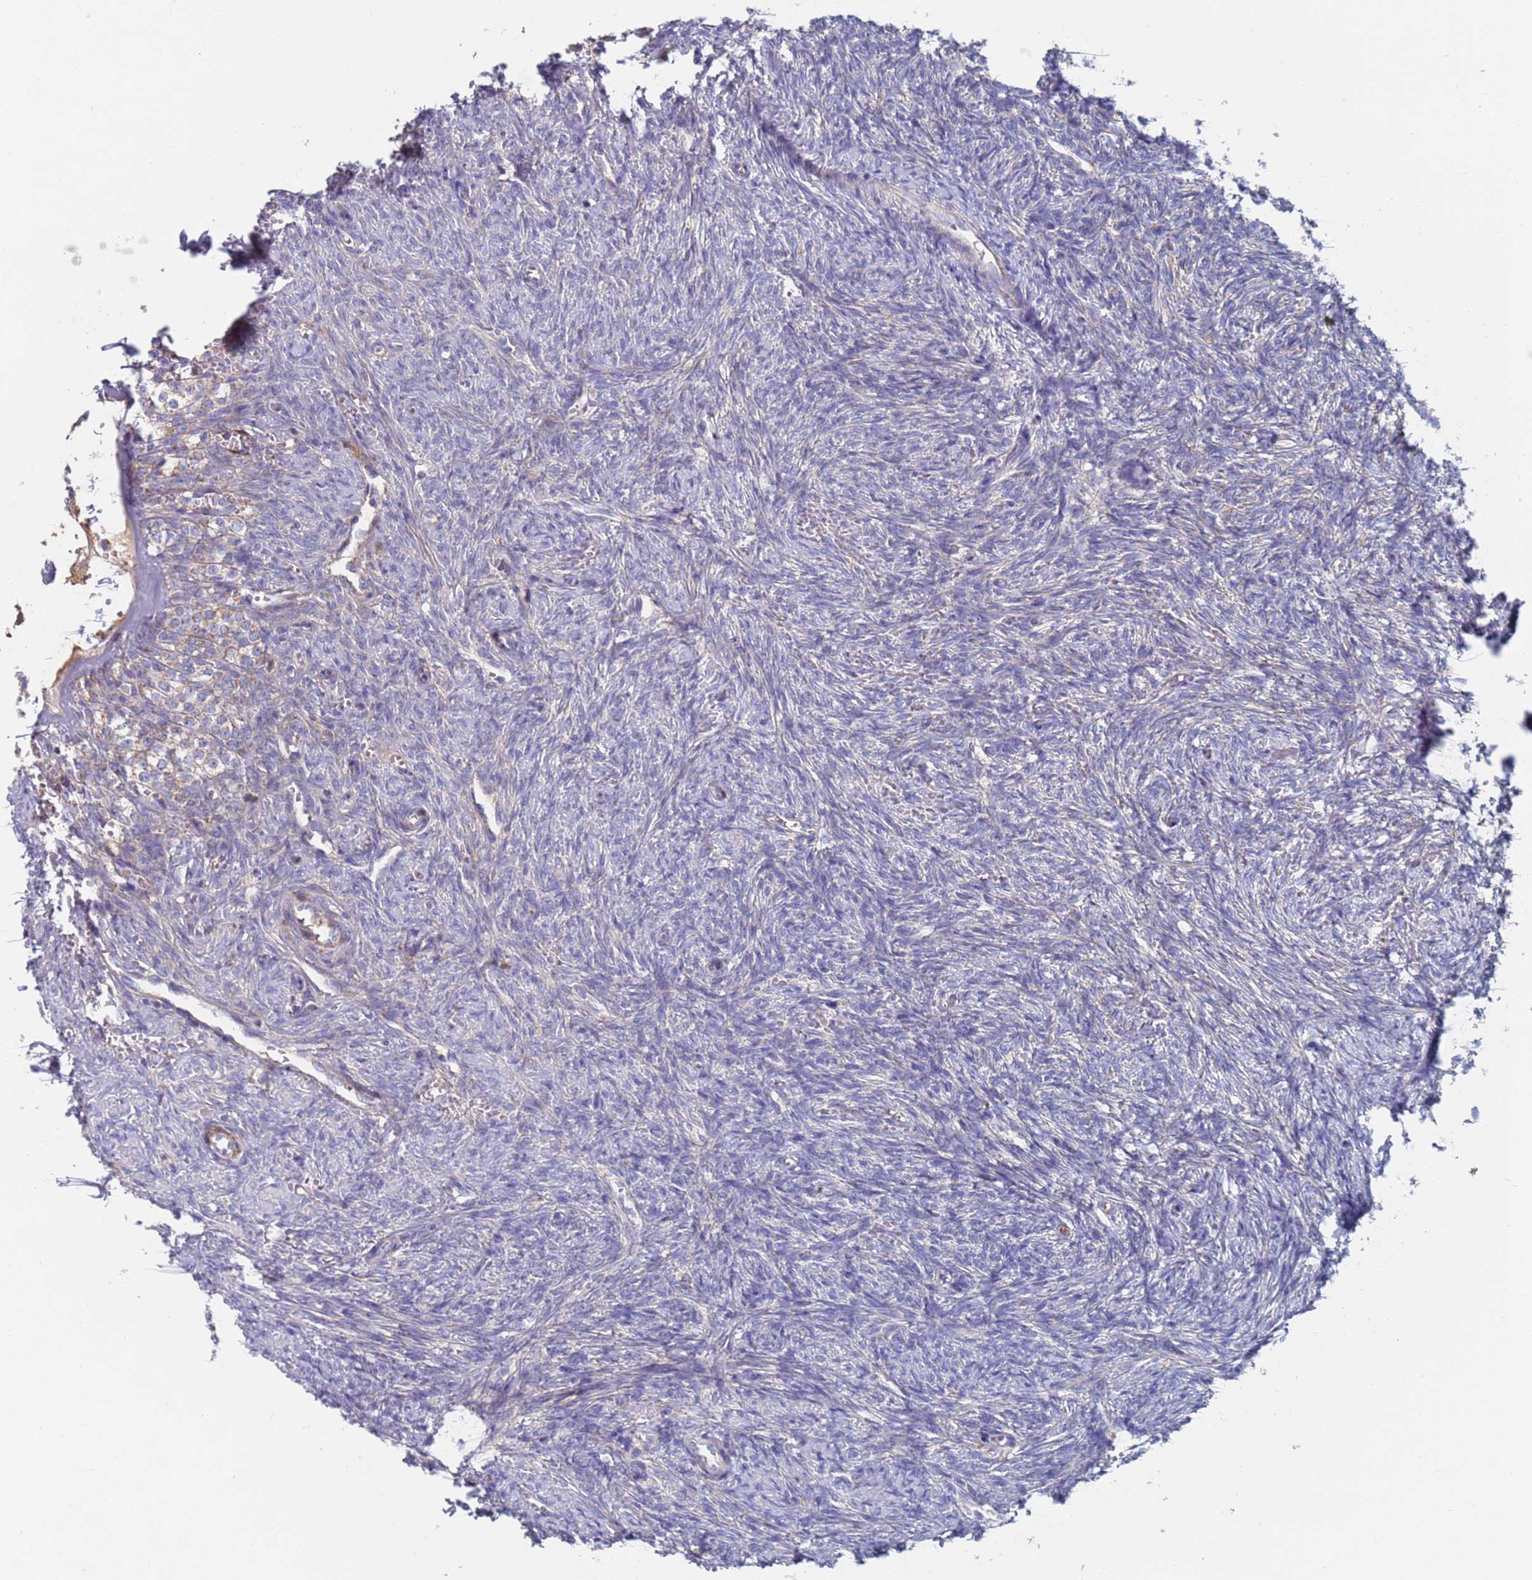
{"staining": {"intensity": "weak", "quantity": "<25%", "location": "cytoplasmic/membranous"}, "tissue": "ovary", "cell_type": "Ovarian stroma cells", "image_type": "normal", "snomed": [{"axis": "morphology", "description": "Normal tissue, NOS"}, {"axis": "topography", "description": "Ovary"}], "caption": "Ovary stained for a protein using immunohistochemistry (IHC) displays no expression ovarian stroma cells.", "gene": "MRPL22", "patient": {"sex": "female", "age": 41}}